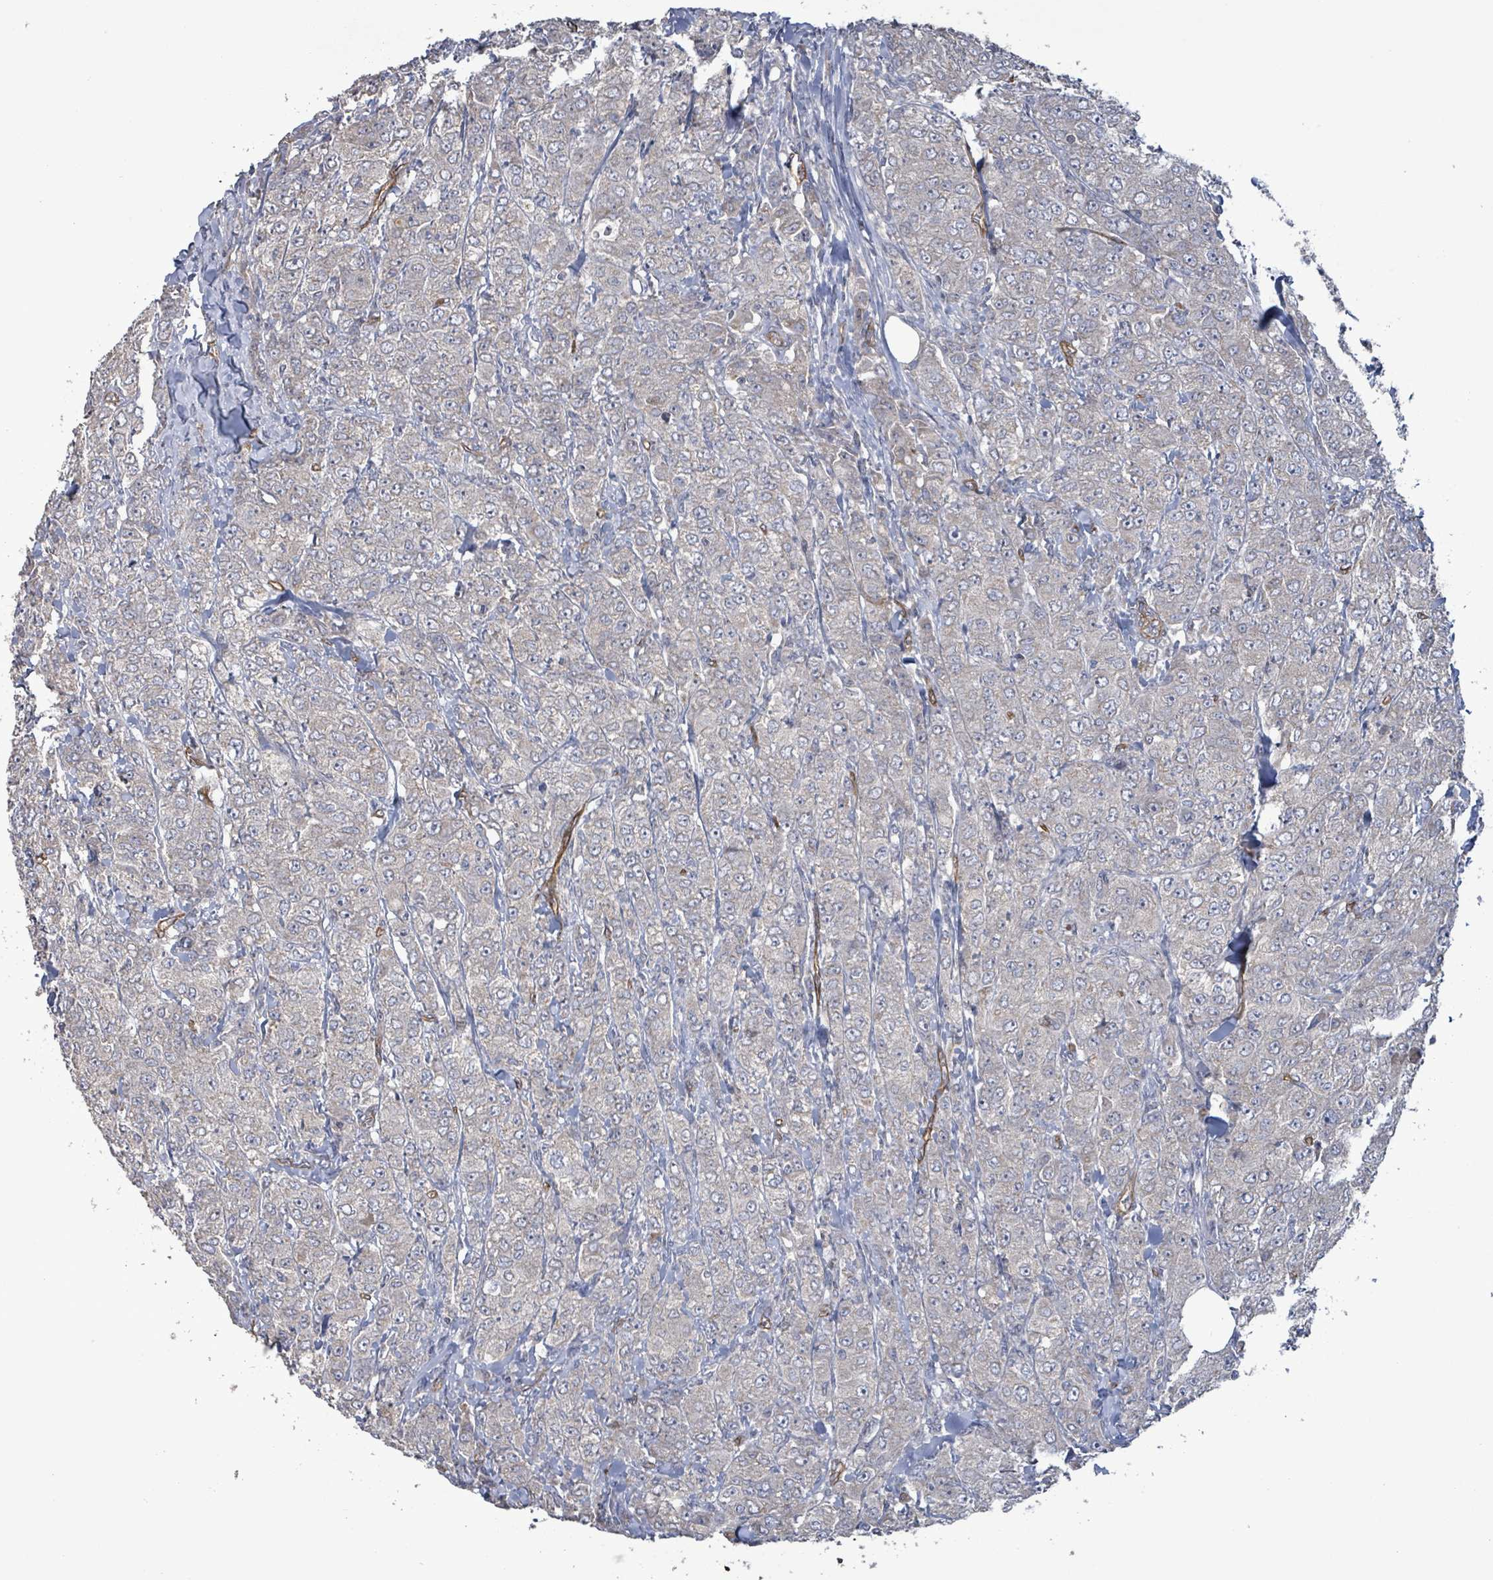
{"staining": {"intensity": "negative", "quantity": "none", "location": "none"}, "tissue": "breast cancer", "cell_type": "Tumor cells", "image_type": "cancer", "snomed": [{"axis": "morphology", "description": "Duct carcinoma"}, {"axis": "topography", "description": "Breast"}], "caption": "Breast infiltrating ductal carcinoma was stained to show a protein in brown. There is no significant positivity in tumor cells. Nuclei are stained in blue.", "gene": "KANK3", "patient": {"sex": "female", "age": 43}}